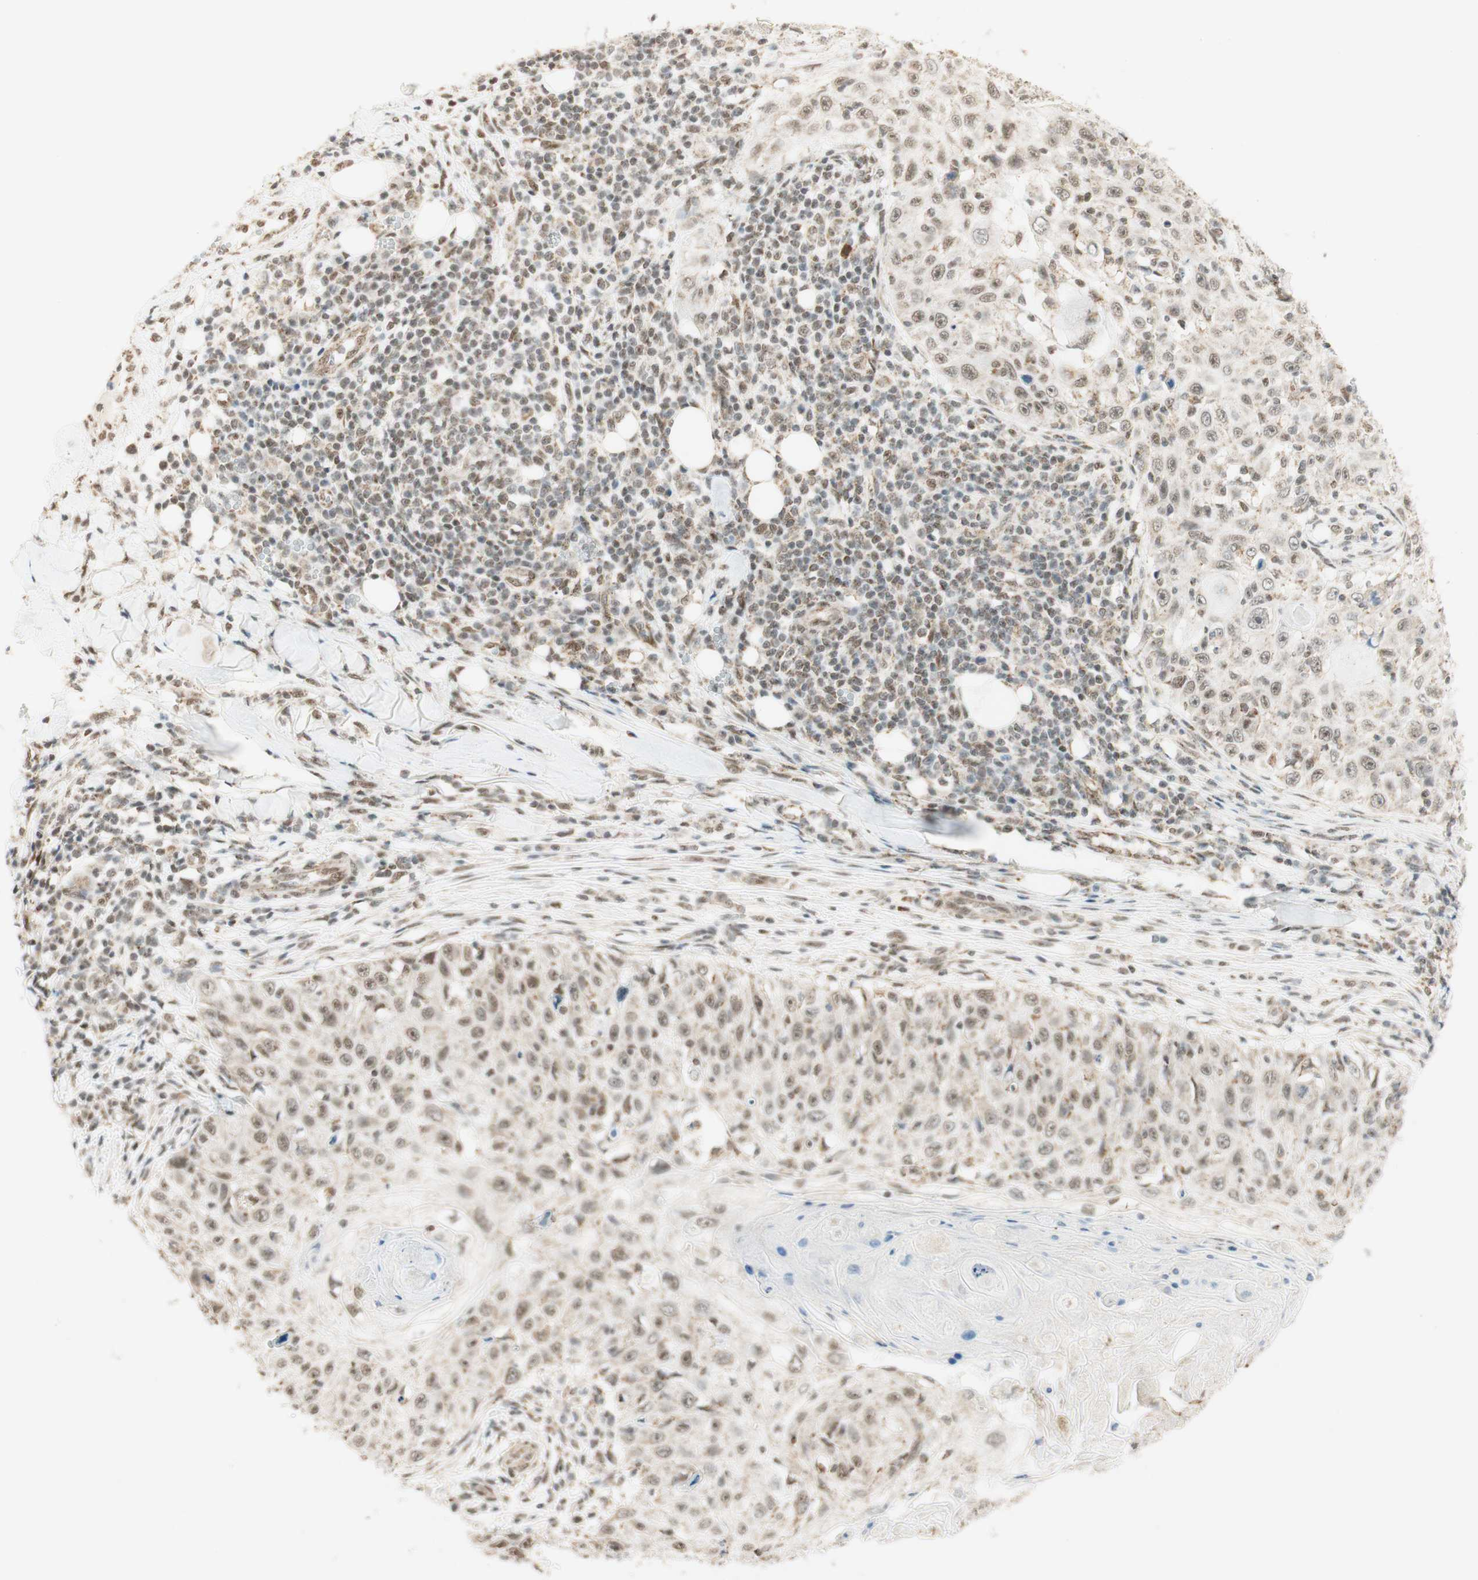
{"staining": {"intensity": "weak", "quantity": ">75%", "location": "cytoplasmic/membranous,nuclear"}, "tissue": "skin cancer", "cell_type": "Tumor cells", "image_type": "cancer", "snomed": [{"axis": "morphology", "description": "Squamous cell carcinoma, NOS"}, {"axis": "topography", "description": "Skin"}], "caption": "Weak cytoplasmic/membranous and nuclear staining for a protein is identified in about >75% of tumor cells of squamous cell carcinoma (skin) using IHC.", "gene": "ZNF782", "patient": {"sex": "male", "age": 86}}